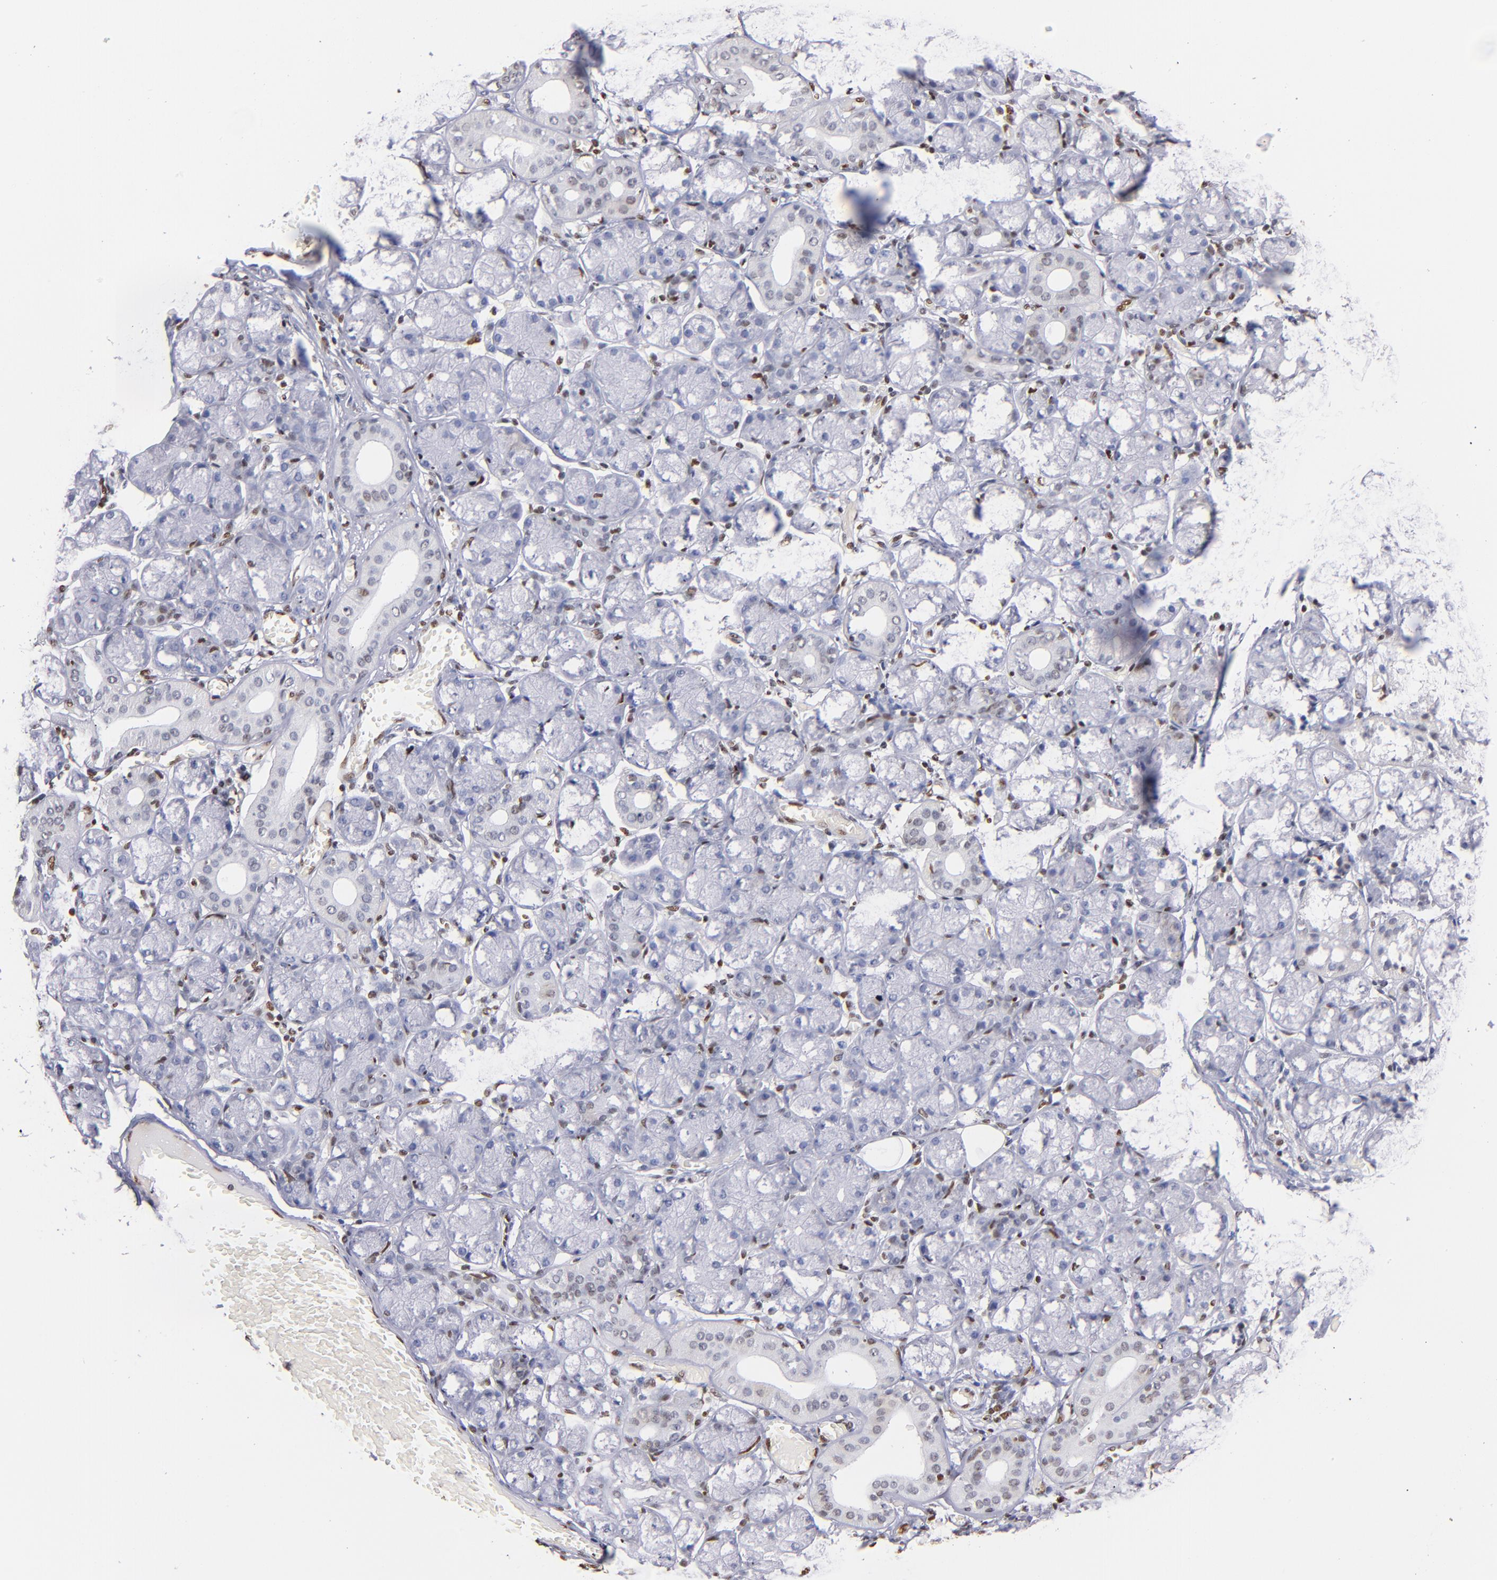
{"staining": {"intensity": "weak", "quantity": "<25%", "location": "nuclear"}, "tissue": "salivary gland", "cell_type": "Glandular cells", "image_type": "normal", "snomed": [{"axis": "morphology", "description": "Normal tissue, NOS"}, {"axis": "topography", "description": "Salivary gland"}], "caption": "The photomicrograph demonstrates no staining of glandular cells in normal salivary gland.", "gene": "IFI16", "patient": {"sex": "female", "age": 24}}